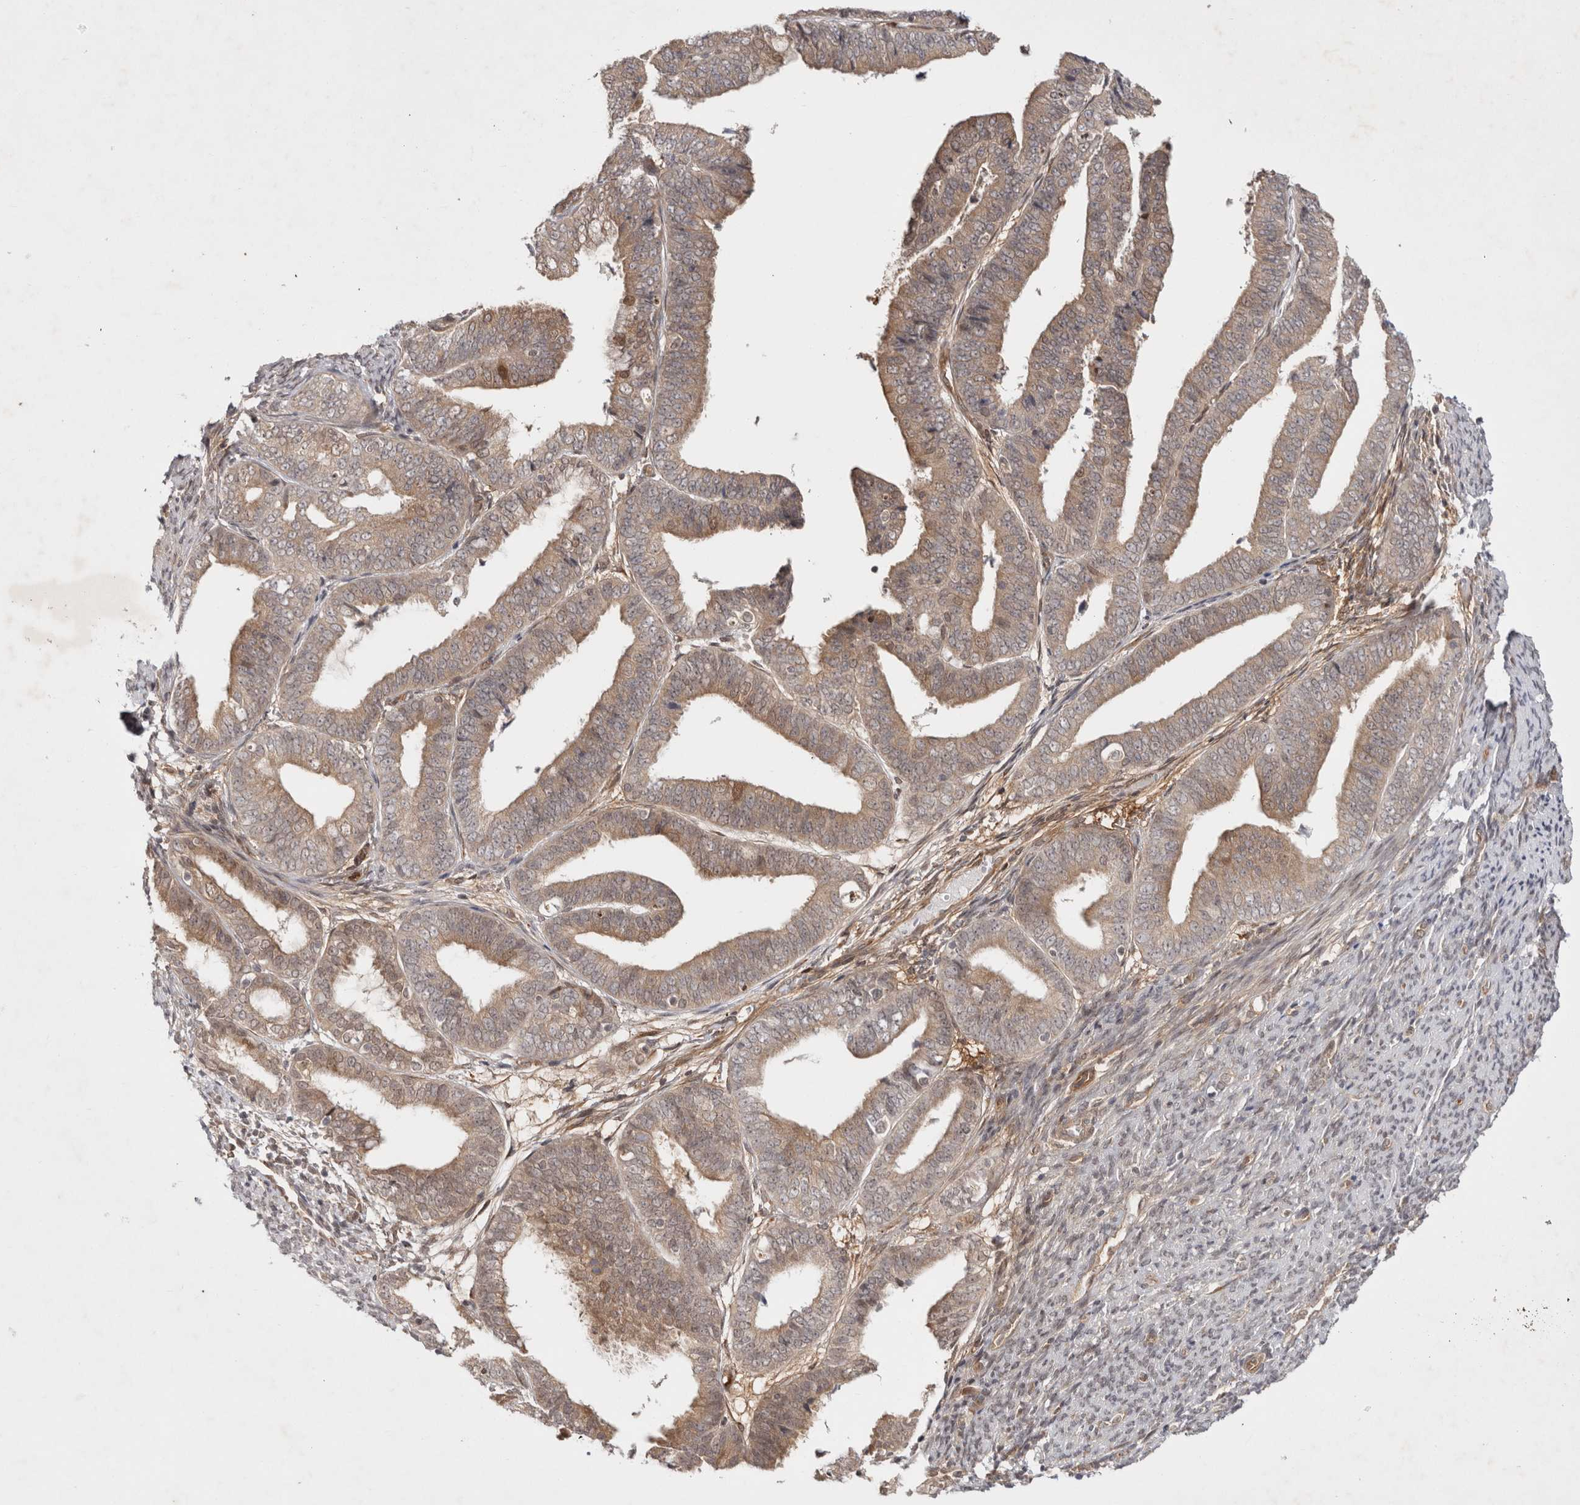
{"staining": {"intensity": "moderate", "quantity": ">75%", "location": "cytoplasmic/membranous,nuclear"}, "tissue": "endometrial cancer", "cell_type": "Tumor cells", "image_type": "cancer", "snomed": [{"axis": "morphology", "description": "Adenocarcinoma, NOS"}, {"axis": "topography", "description": "Endometrium"}], "caption": "Human endometrial cancer (adenocarcinoma) stained with a protein marker displays moderate staining in tumor cells.", "gene": "ZNF318", "patient": {"sex": "female", "age": 63}}